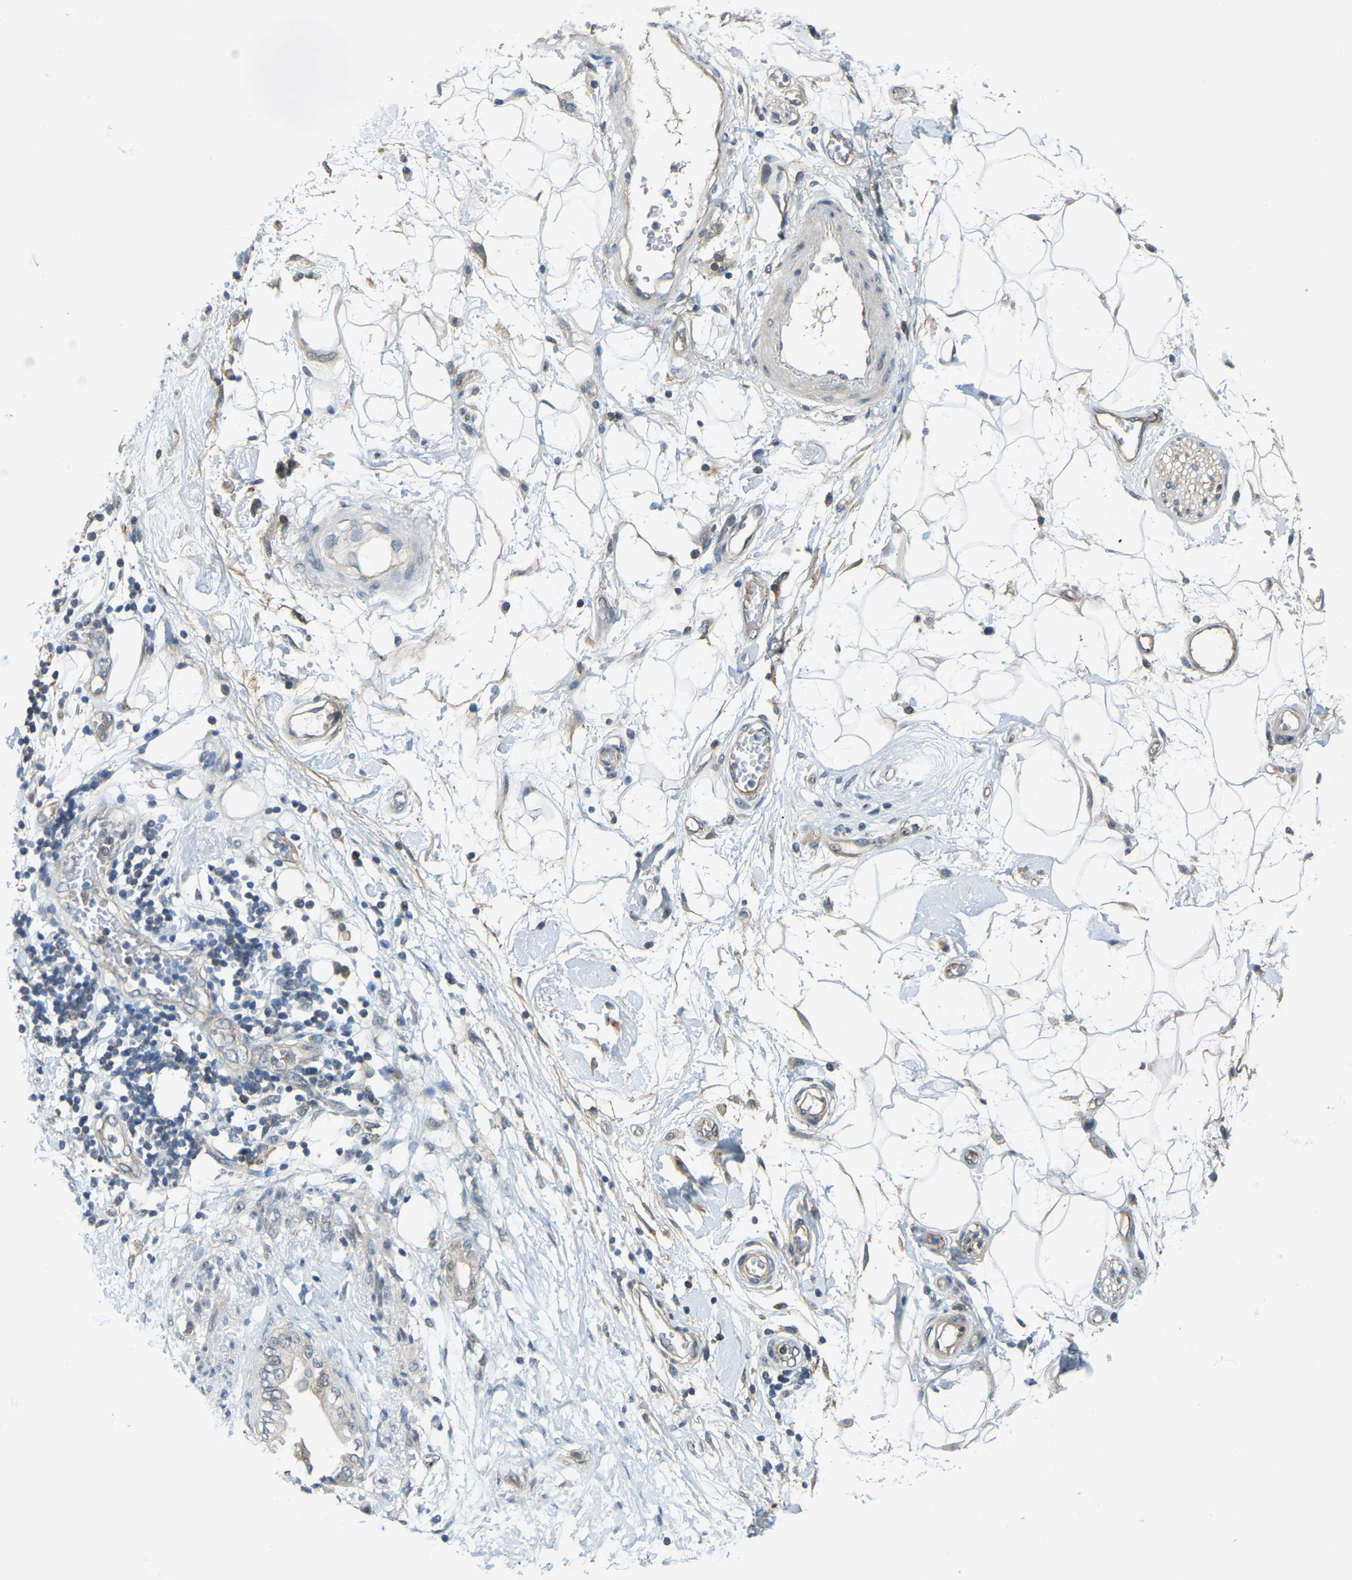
{"staining": {"intensity": "moderate", "quantity": "25%-75%", "location": "cytoplasmic/membranous"}, "tissue": "adipose tissue", "cell_type": "Adipocytes", "image_type": "normal", "snomed": [{"axis": "morphology", "description": "Normal tissue, NOS"}, {"axis": "morphology", "description": "Adenocarcinoma, NOS"}, {"axis": "topography", "description": "Duodenum"}, {"axis": "topography", "description": "Peripheral nerve tissue"}], "caption": "The histopathology image demonstrates staining of unremarkable adipose tissue, revealing moderate cytoplasmic/membranous protein positivity (brown color) within adipocytes. (Brightfield microscopy of DAB IHC at high magnification).", "gene": "AHNAK", "patient": {"sex": "female", "age": 60}}